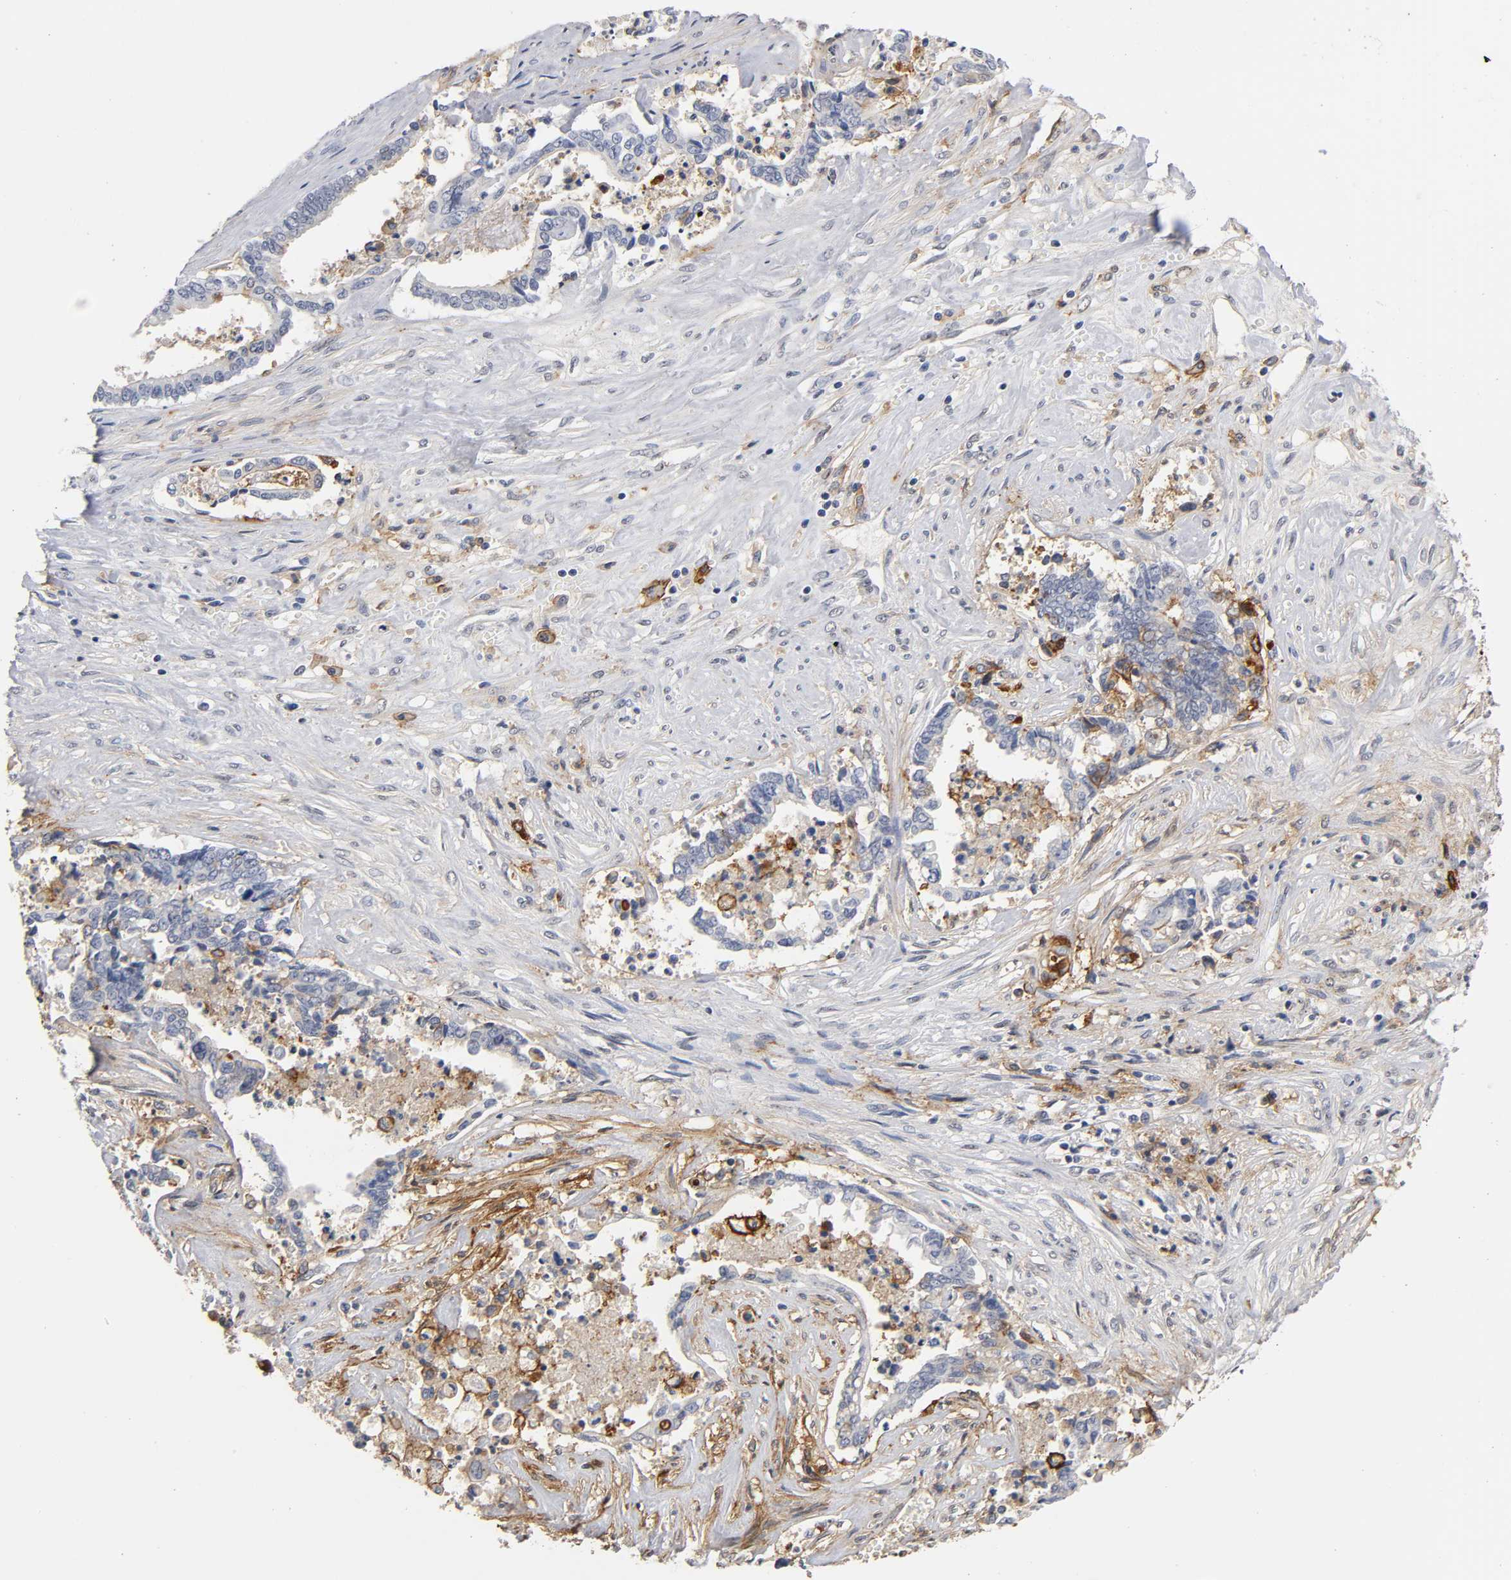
{"staining": {"intensity": "moderate", "quantity": "<25%", "location": "cytoplasmic/membranous"}, "tissue": "liver cancer", "cell_type": "Tumor cells", "image_type": "cancer", "snomed": [{"axis": "morphology", "description": "Cholangiocarcinoma"}, {"axis": "topography", "description": "Liver"}], "caption": "Human liver cancer stained with a protein marker shows moderate staining in tumor cells.", "gene": "ICAM1", "patient": {"sex": "male", "age": 57}}